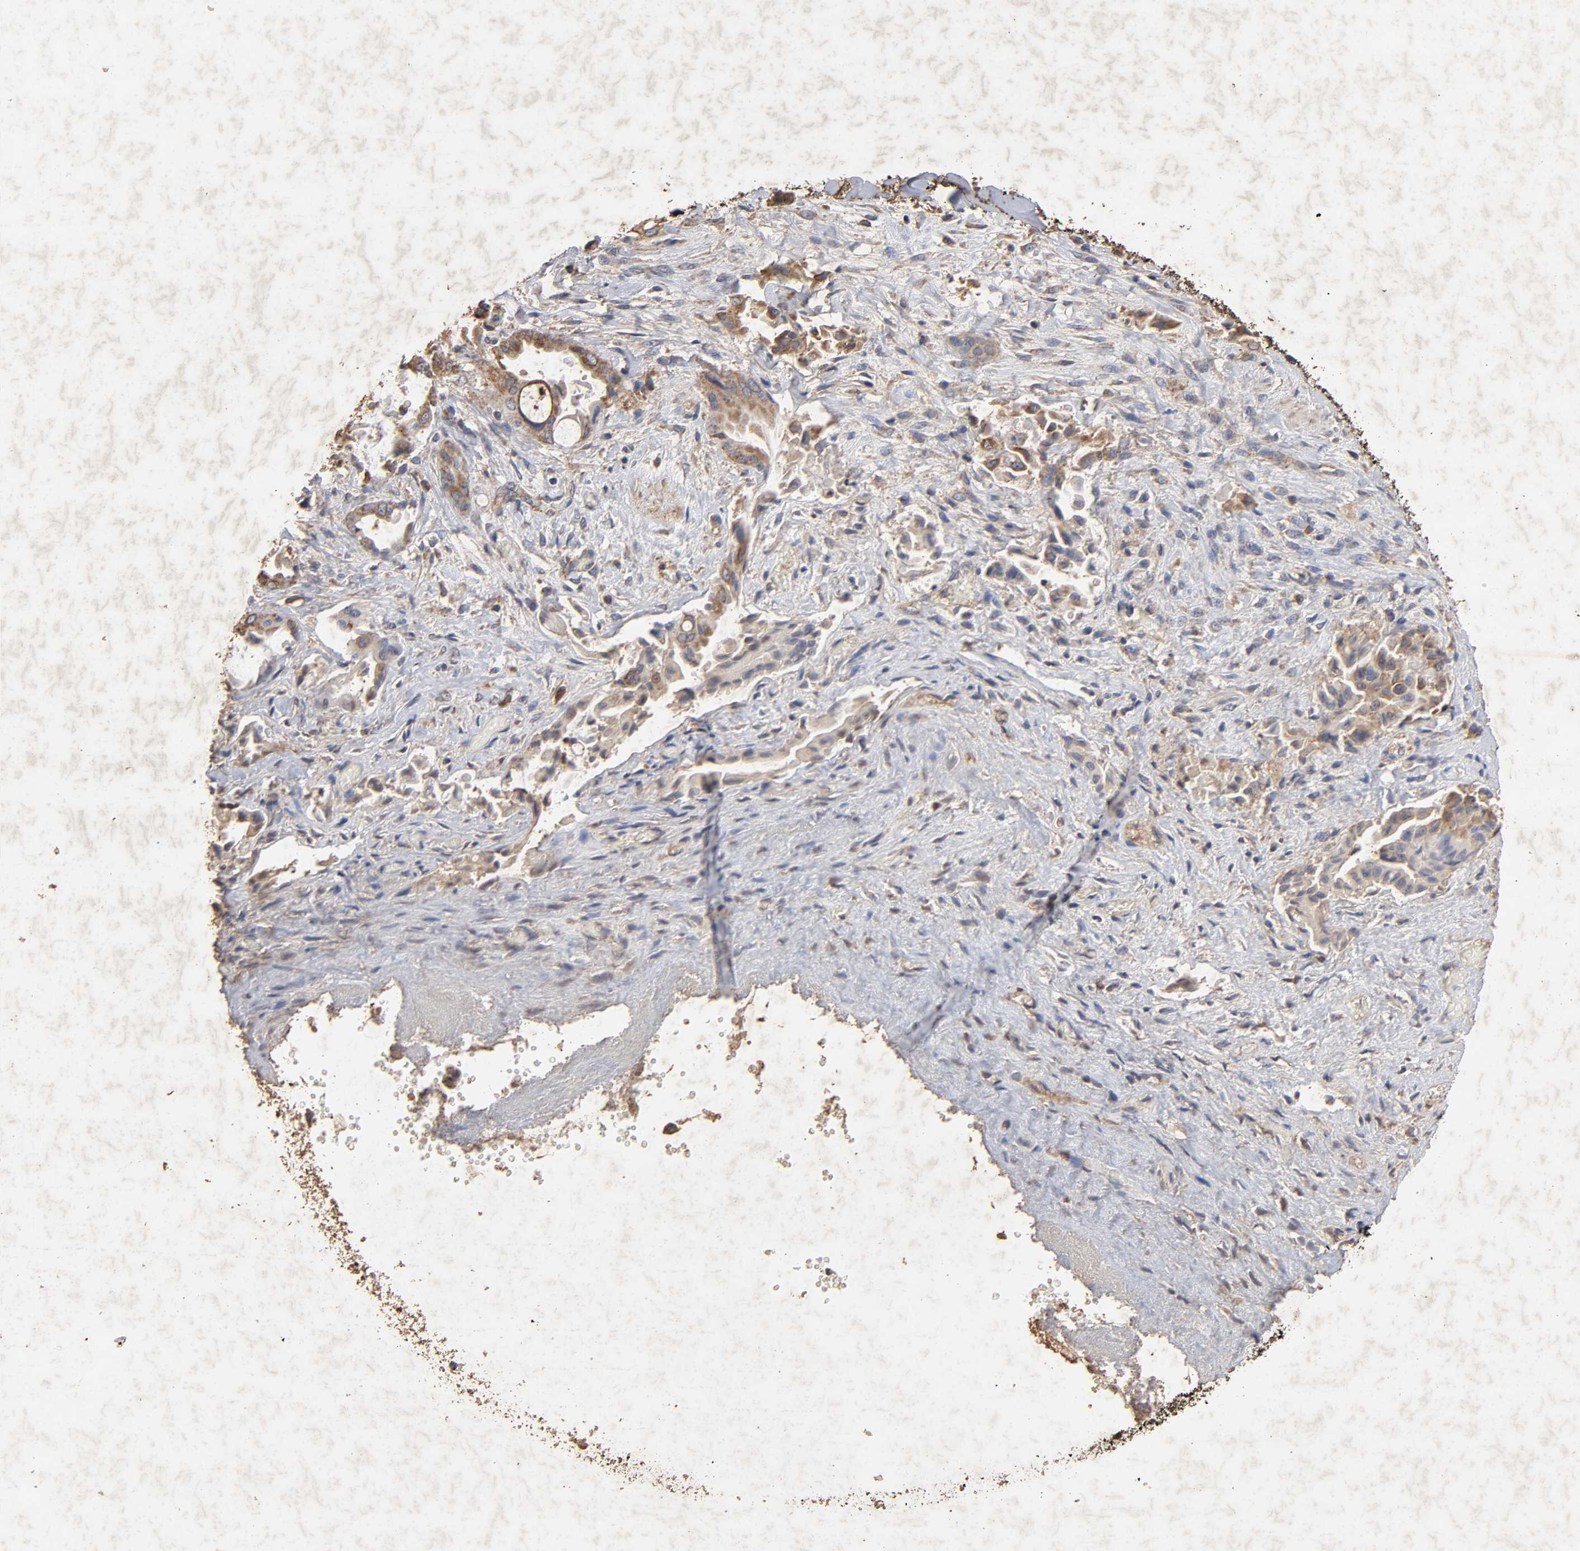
{"staining": {"intensity": "moderate", "quantity": ">75%", "location": "cytoplasmic/membranous"}, "tissue": "liver cancer", "cell_type": "Tumor cells", "image_type": "cancer", "snomed": [{"axis": "morphology", "description": "Cholangiocarcinoma"}, {"axis": "topography", "description": "Liver"}], "caption": "Immunohistochemistry (IHC) photomicrograph of neoplastic tissue: liver cholangiocarcinoma stained using immunohistochemistry (IHC) reveals medium levels of moderate protein expression localized specifically in the cytoplasmic/membranous of tumor cells, appearing as a cytoplasmic/membranous brown color.", "gene": "CYCS", "patient": {"sex": "male", "age": 58}}